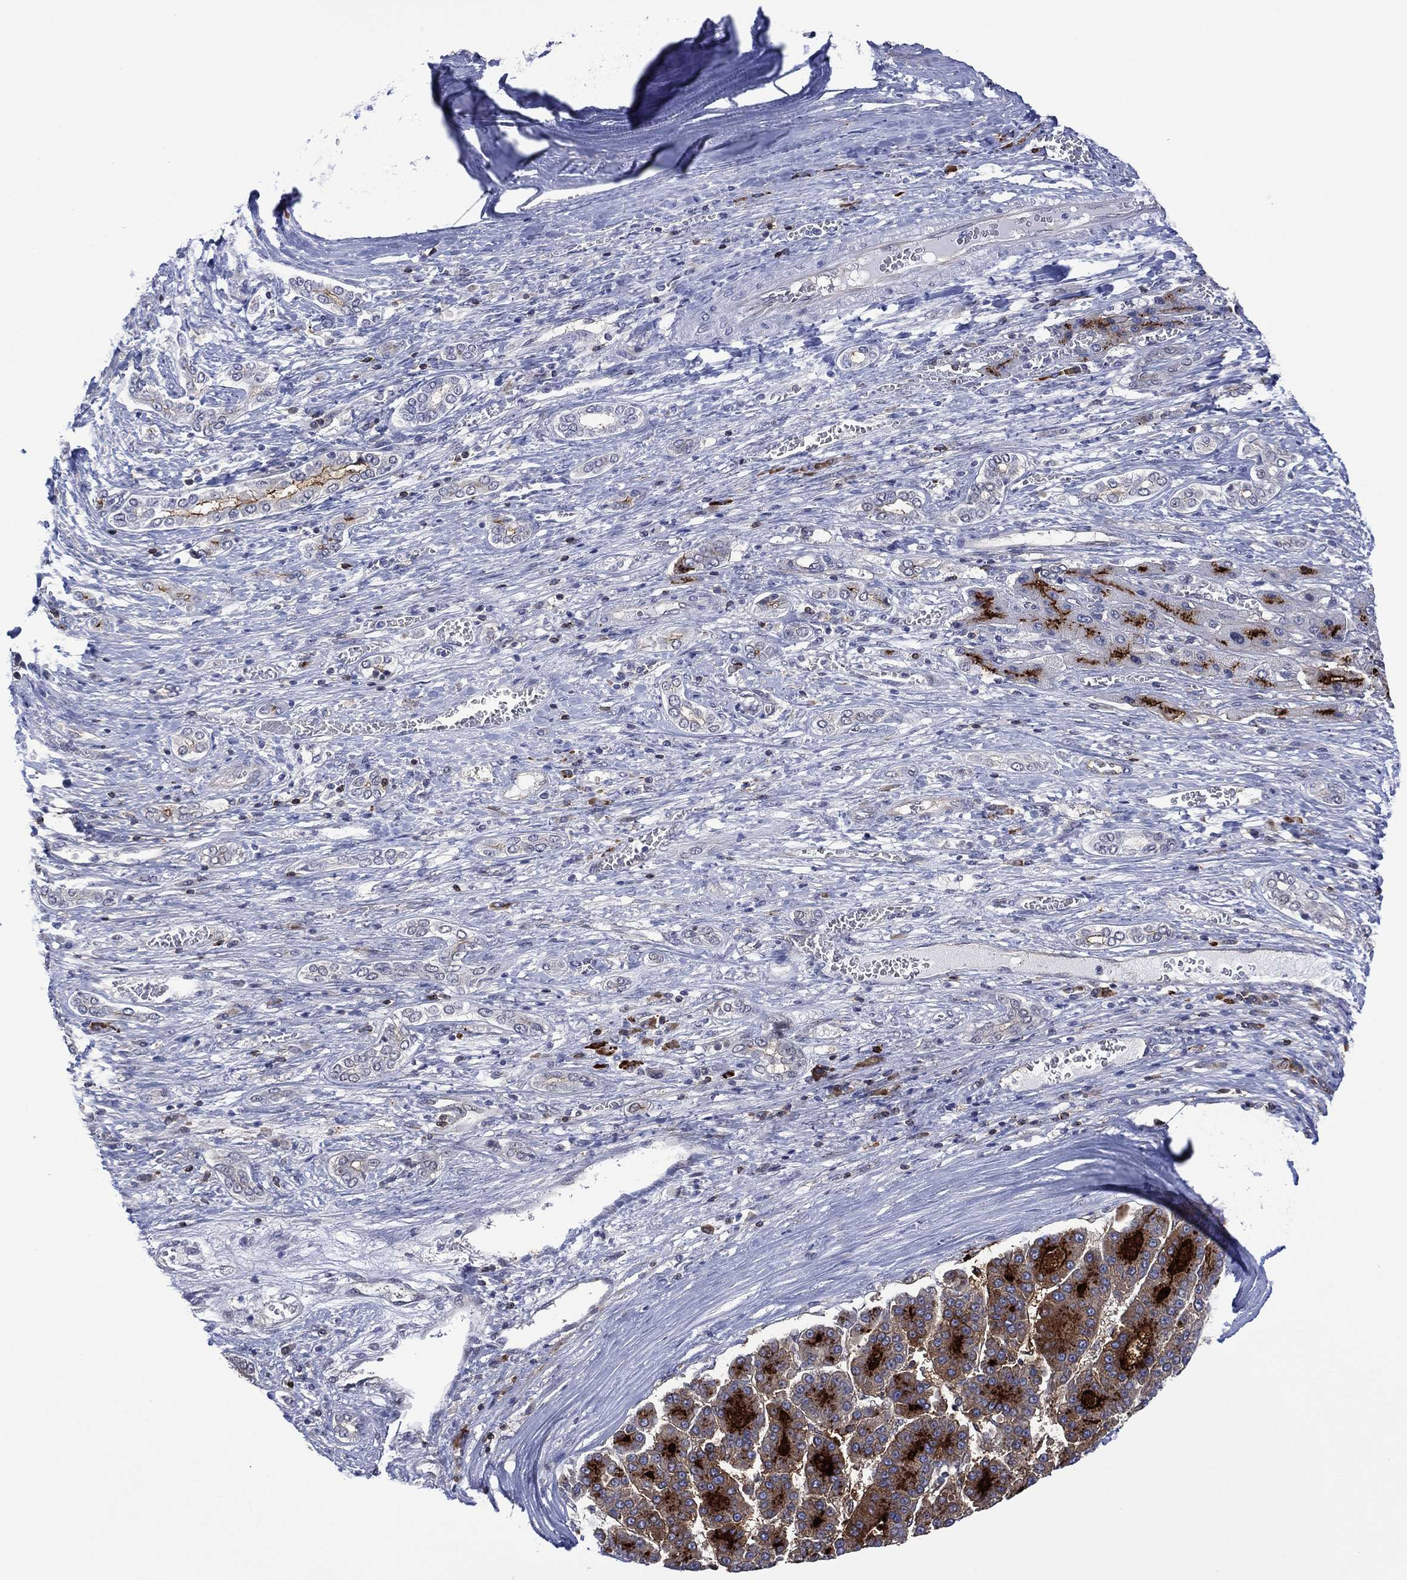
{"staining": {"intensity": "moderate", "quantity": "25%-75%", "location": "cytoplasmic/membranous"}, "tissue": "liver cancer", "cell_type": "Tumor cells", "image_type": "cancer", "snomed": [{"axis": "morphology", "description": "Carcinoma, Hepatocellular, NOS"}, {"axis": "topography", "description": "Liver"}], "caption": "A brown stain highlights moderate cytoplasmic/membranous staining of a protein in human liver cancer (hepatocellular carcinoma) tumor cells.", "gene": "DPP4", "patient": {"sex": "male", "age": 70}}